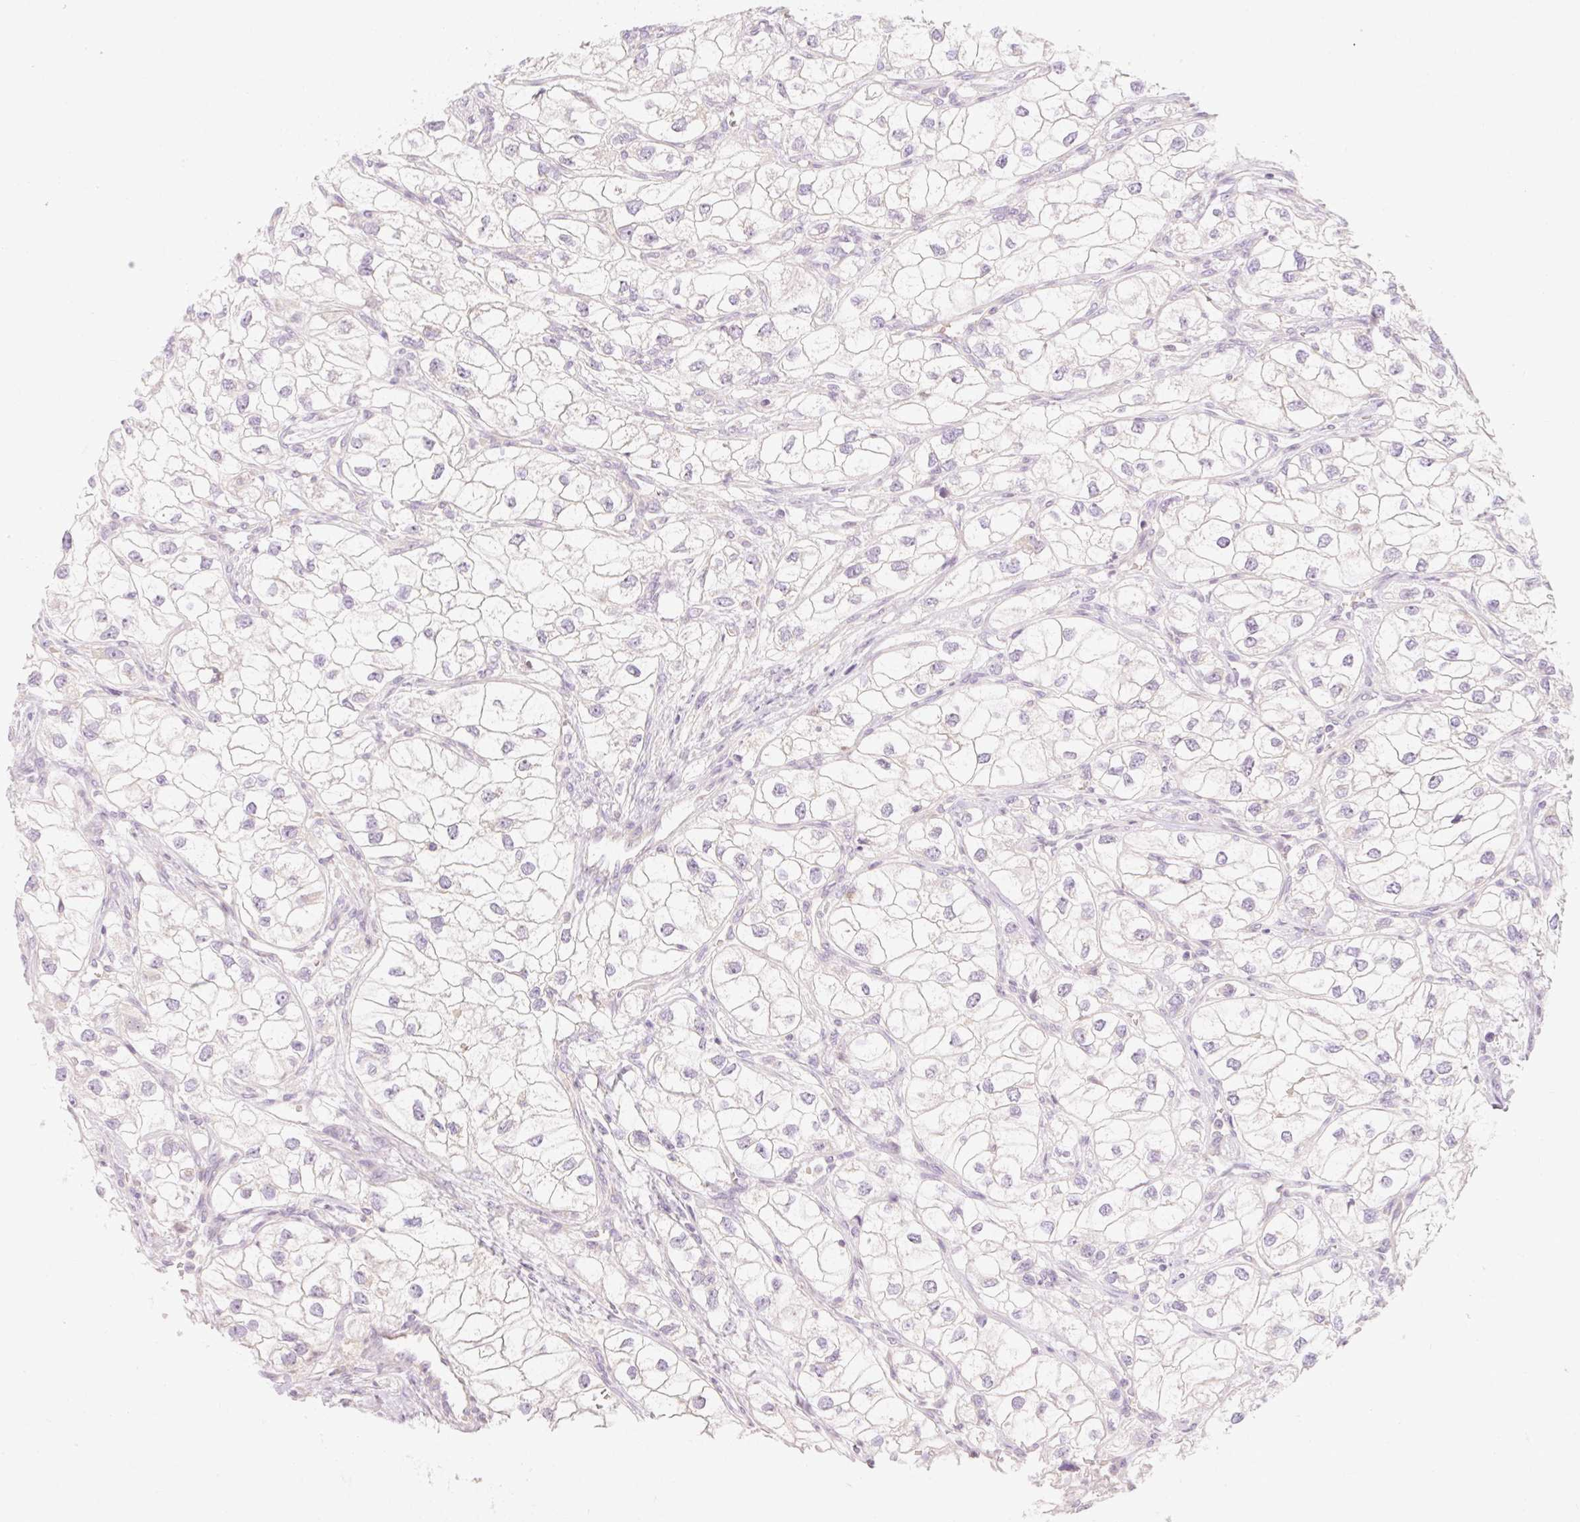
{"staining": {"intensity": "negative", "quantity": "none", "location": "none"}, "tissue": "renal cancer", "cell_type": "Tumor cells", "image_type": "cancer", "snomed": [{"axis": "morphology", "description": "Adenocarcinoma, NOS"}, {"axis": "topography", "description": "Kidney"}], "caption": "Immunohistochemistry (IHC) histopathology image of human renal cancer (adenocarcinoma) stained for a protein (brown), which displays no staining in tumor cells.", "gene": "MYO1D", "patient": {"sex": "male", "age": 59}}